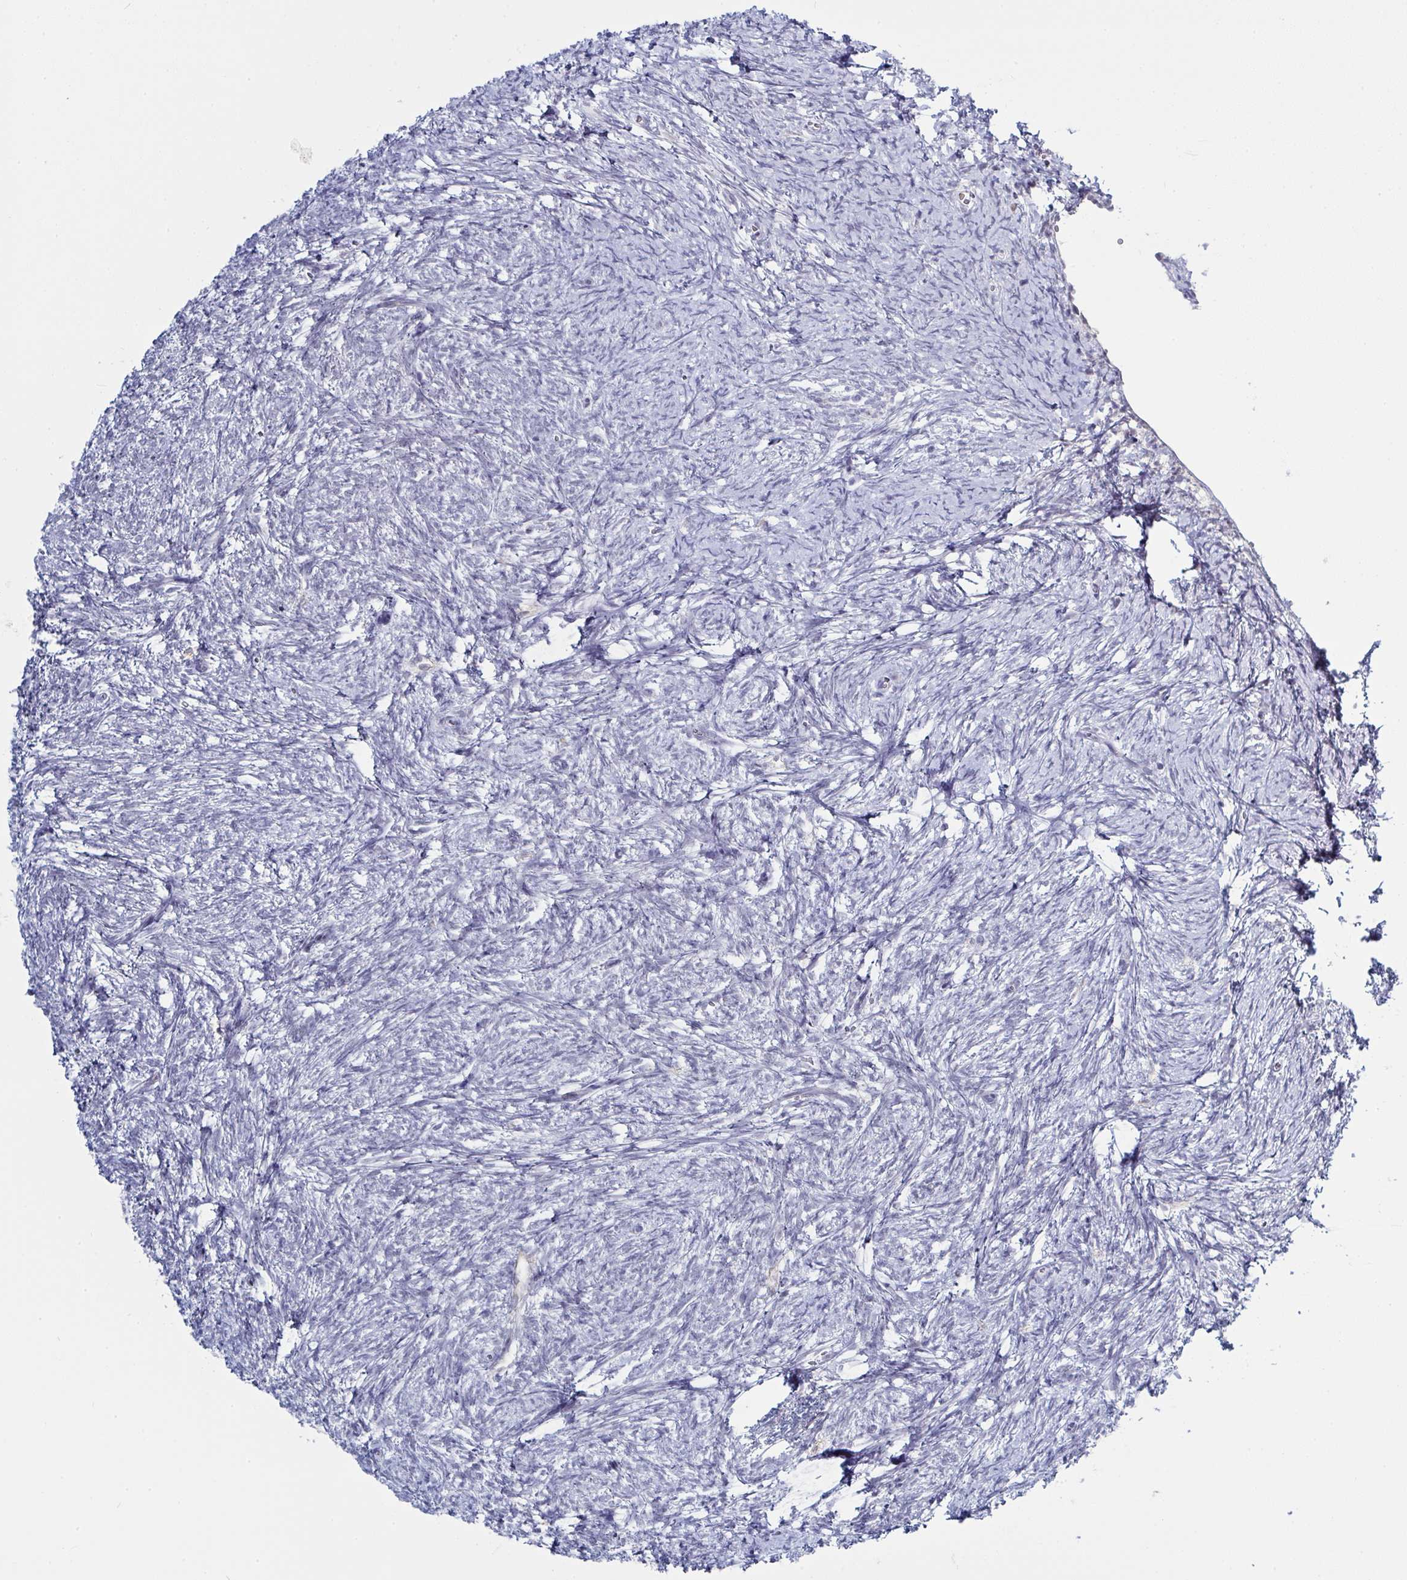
{"staining": {"intensity": "negative", "quantity": "none", "location": "none"}, "tissue": "ovary", "cell_type": "Follicle cells", "image_type": "normal", "snomed": [{"axis": "morphology", "description": "Normal tissue, NOS"}, {"axis": "topography", "description": "Ovary"}], "caption": "High magnification brightfield microscopy of normal ovary stained with DAB (brown) and counterstained with hematoxylin (blue): follicle cells show no significant expression.", "gene": "KDM4D", "patient": {"sex": "female", "age": 41}}